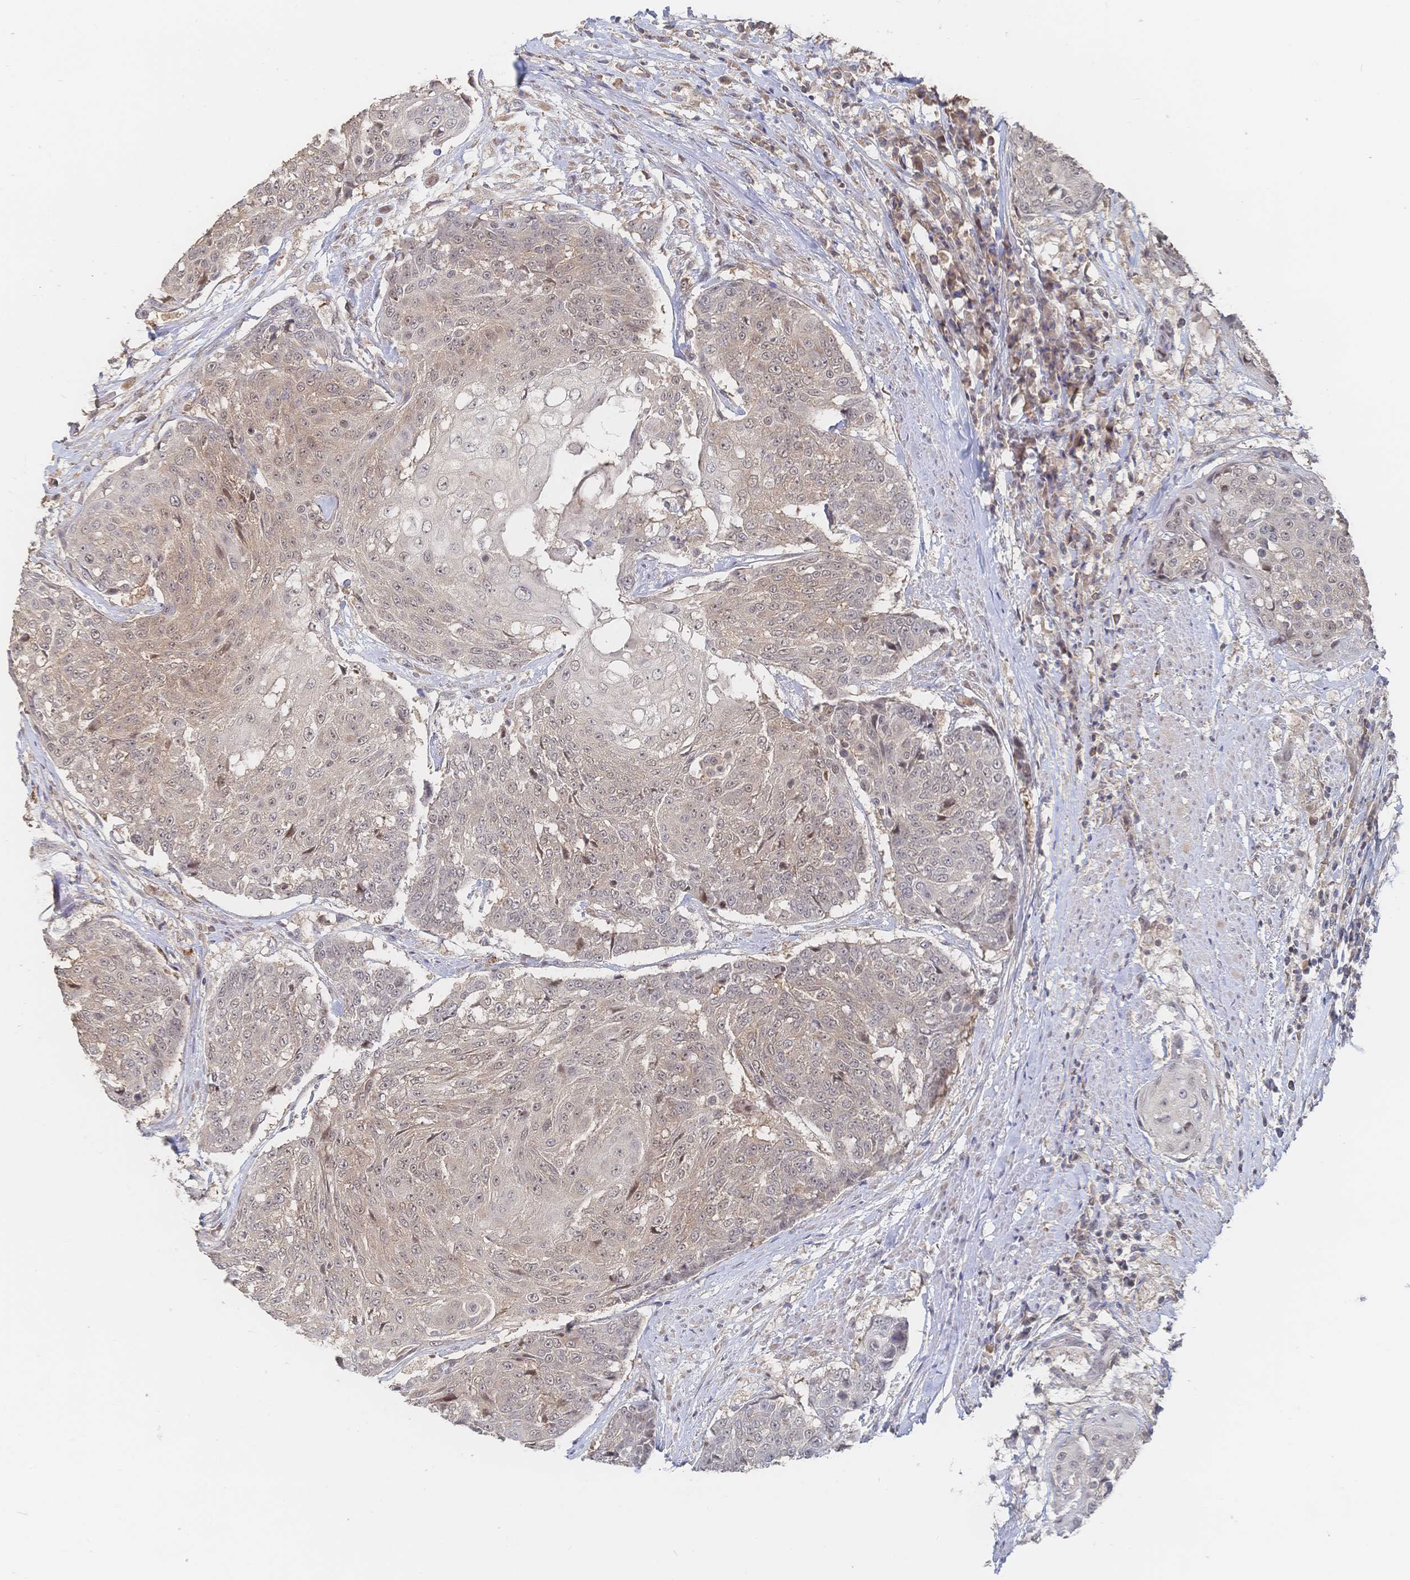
{"staining": {"intensity": "weak", "quantity": "25%-75%", "location": "nuclear"}, "tissue": "urothelial cancer", "cell_type": "Tumor cells", "image_type": "cancer", "snomed": [{"axis": "morphology", "description": "Urothelial carcinoma, High grade"}, {"axis": "topography", "description": "Urinary bladder"}], "caption": "Immunohistochemical staining of human urothelial cancer demonstrates weak nuclear protein expression in approximately 25%-75% of tumor cells.", "gene": "LRP5", "patient": {"sex": "female", "age": 63}}